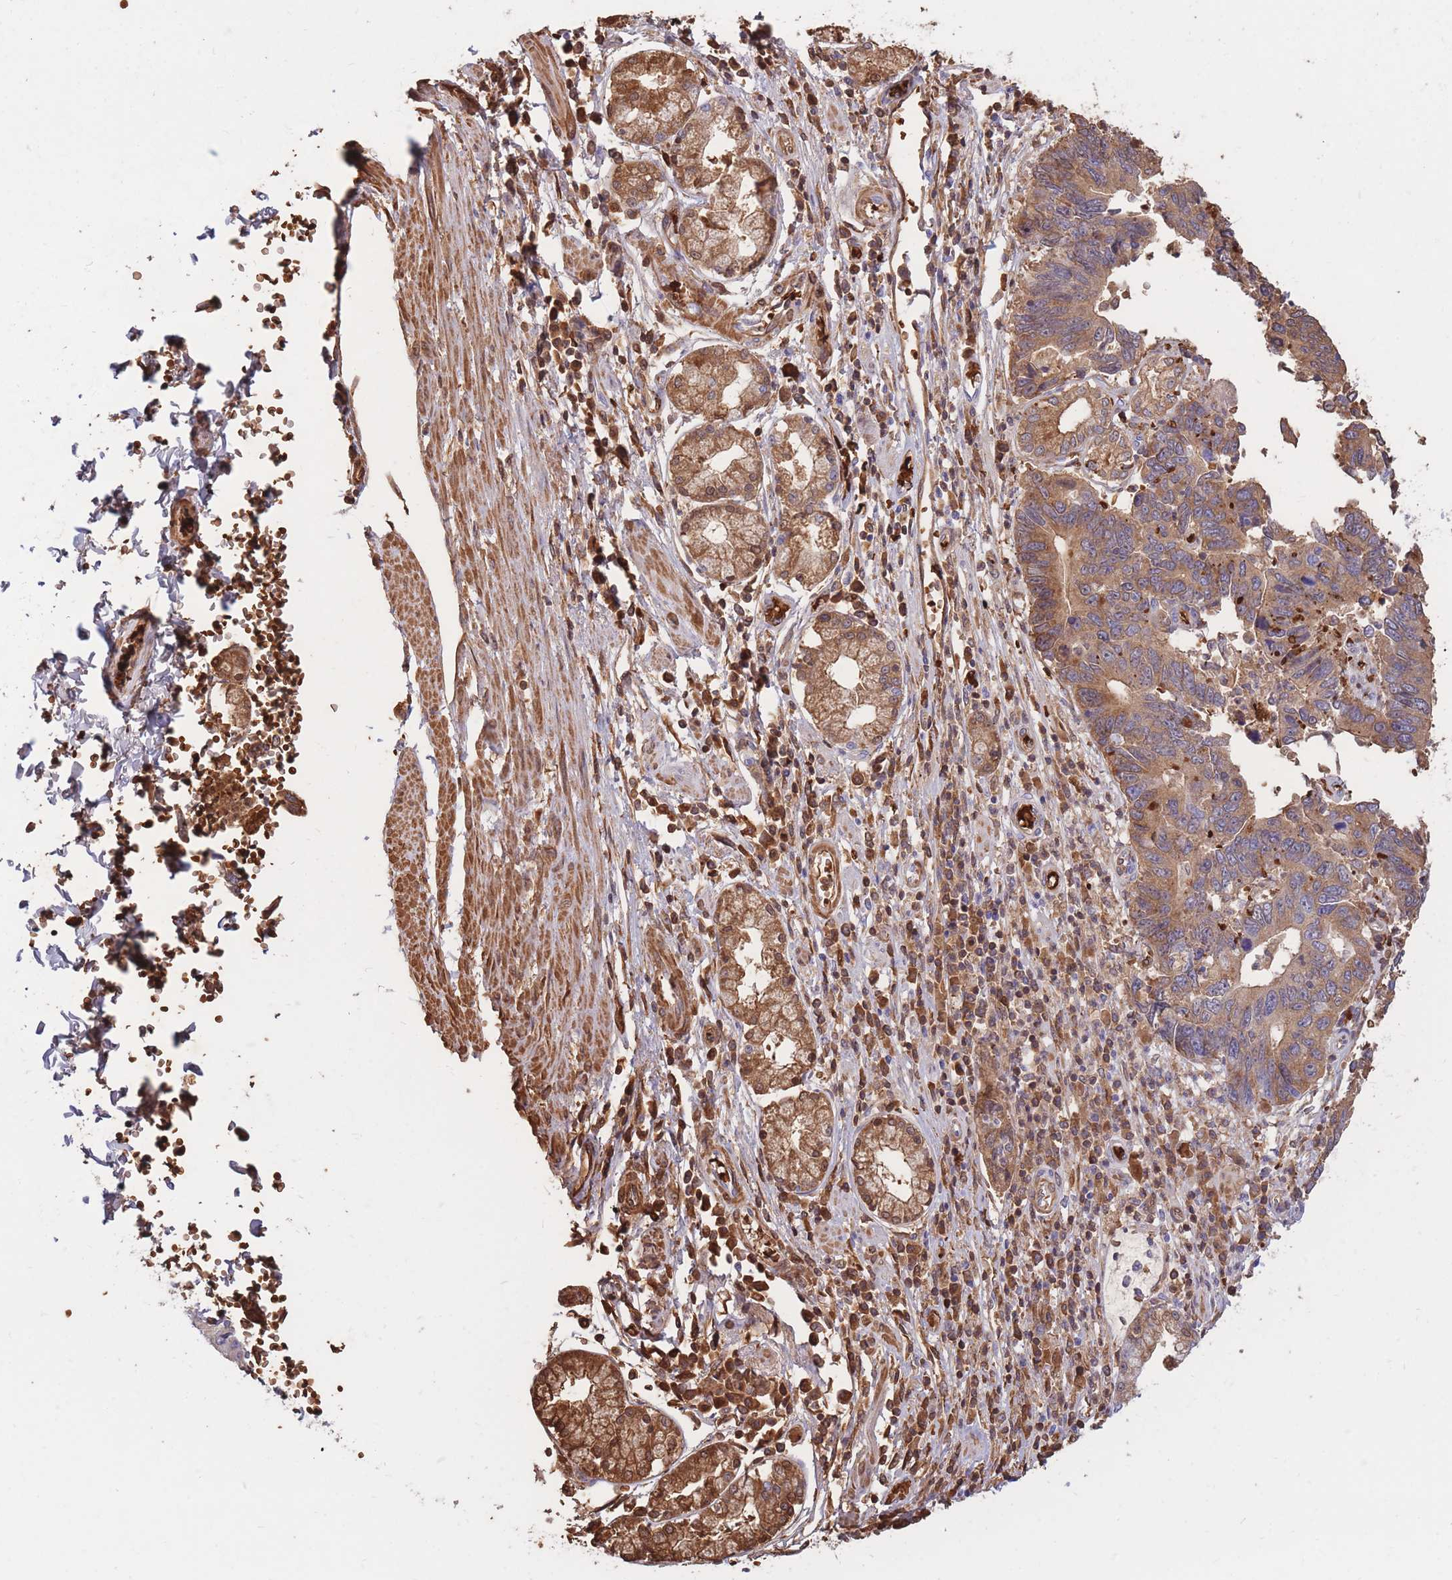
{"staining": {"intensity": "moderate", "quantity": ">75%", "location": "cytoplasmic/membranous"}, "tissue": "stomach cancer", "cell_type": "Tumor cells", "image_type": "cancer", "snomed": [{"axis": "morphology", "description": "Adenocarcinoma, NOS"}, {"axis": "topography", "description": "Stomach"}], "caption": "IHC of stomach cancer (adenocarcinoma) shows medium levels of moderate cytoplasmic/membranous positivity in approximately >75% of tumor cells.", "gene": "ATP10D", "patient": {"sex": "male", "age": 59}}